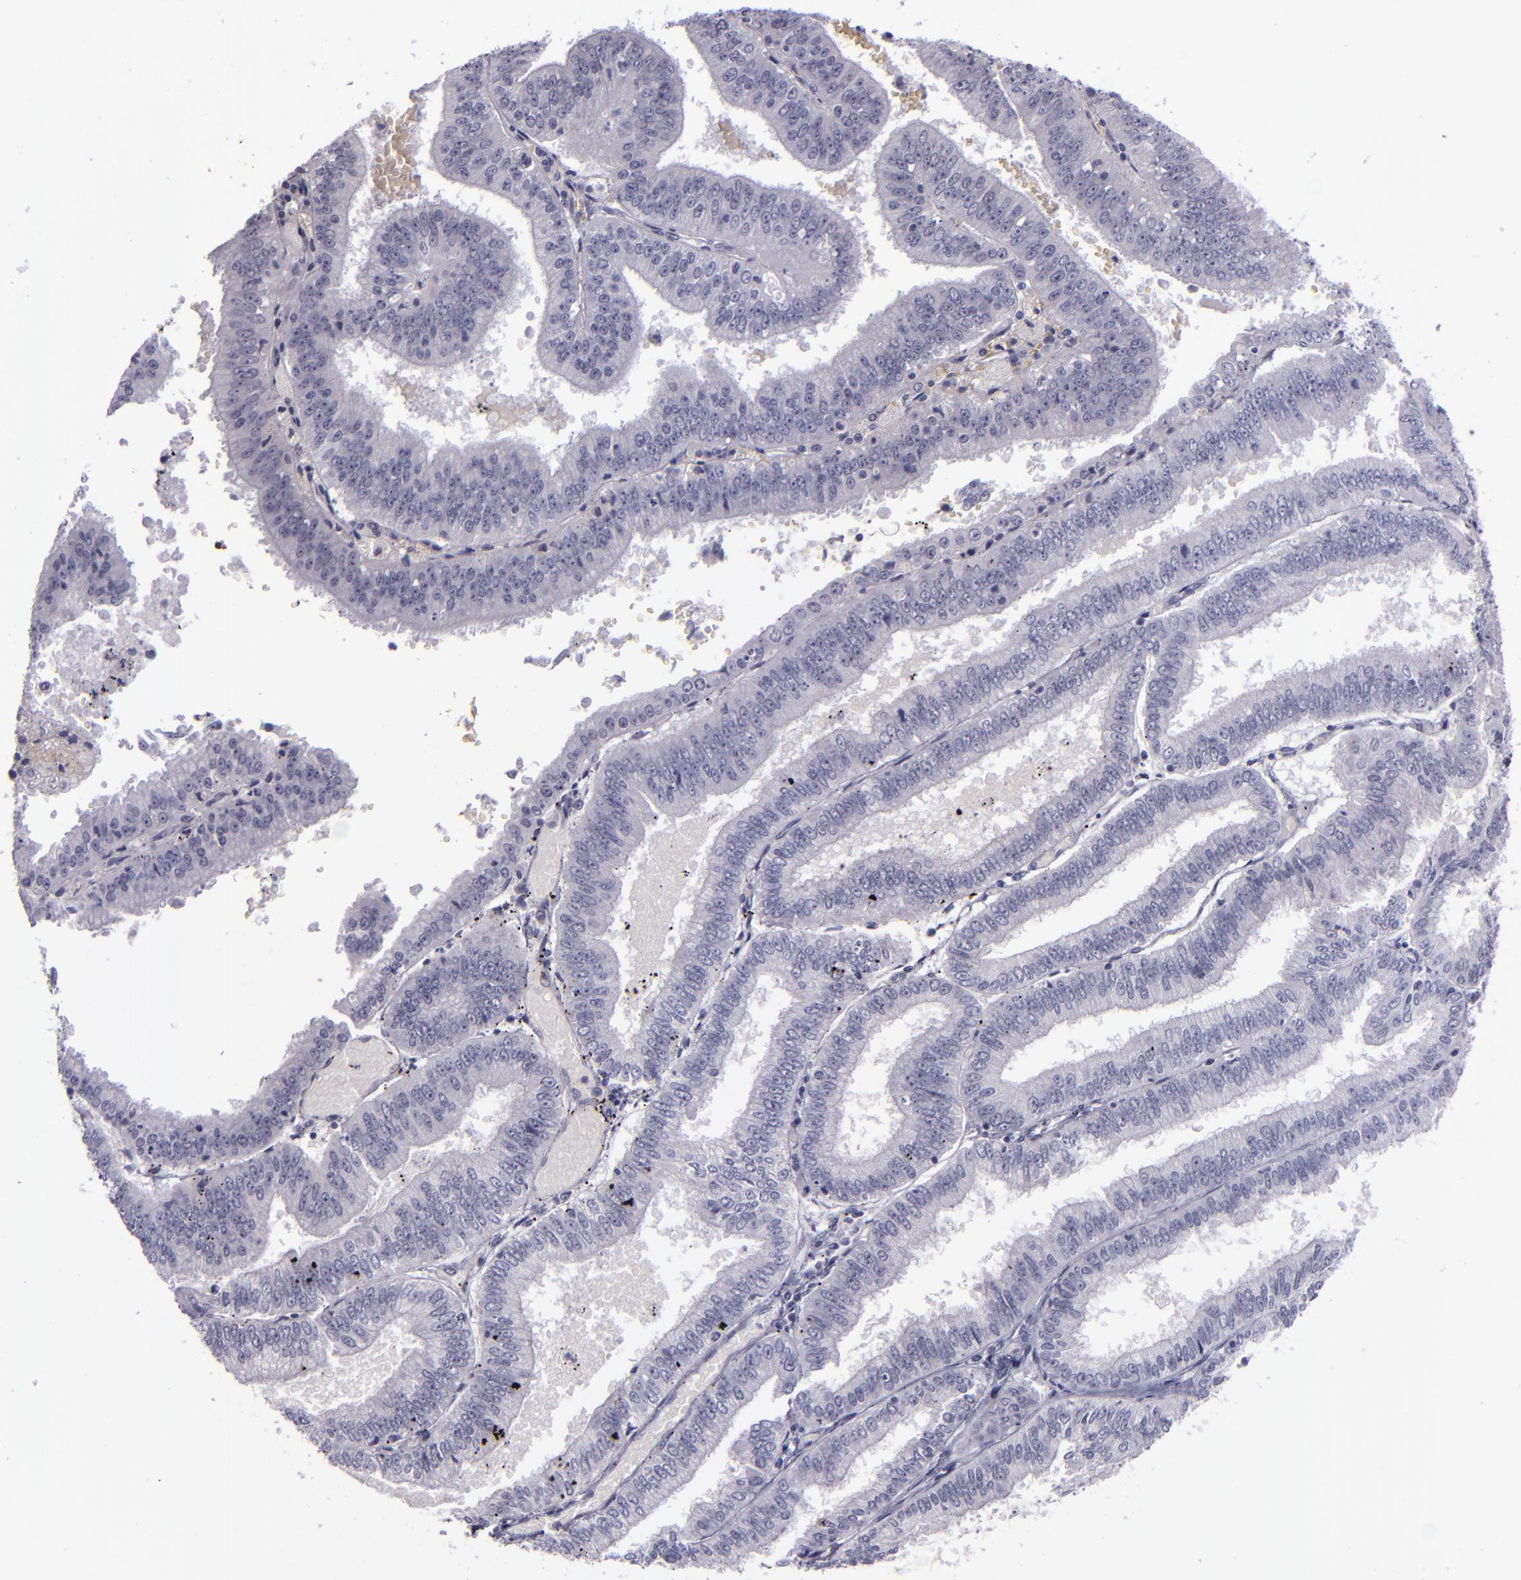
{"staining": {"intensity": "negative", "quantity": "none", "location": "none"}, "tissue": "endometrial cancer", "cell_type": "Tumor cells", "image_type": "cancer", "snomed": [{"axis": "morphology", "description": "Adenocarcinoma, NOS"}, {"axis": "topography", "description": "Endometrium"}], "caption": "Tumor cells are negative for protein expression in human adenocarcinoma (endometrial). Nuclei are stained in blue.", "gene": "SNCB", "patient": {"sex": "female", "age": 66}}